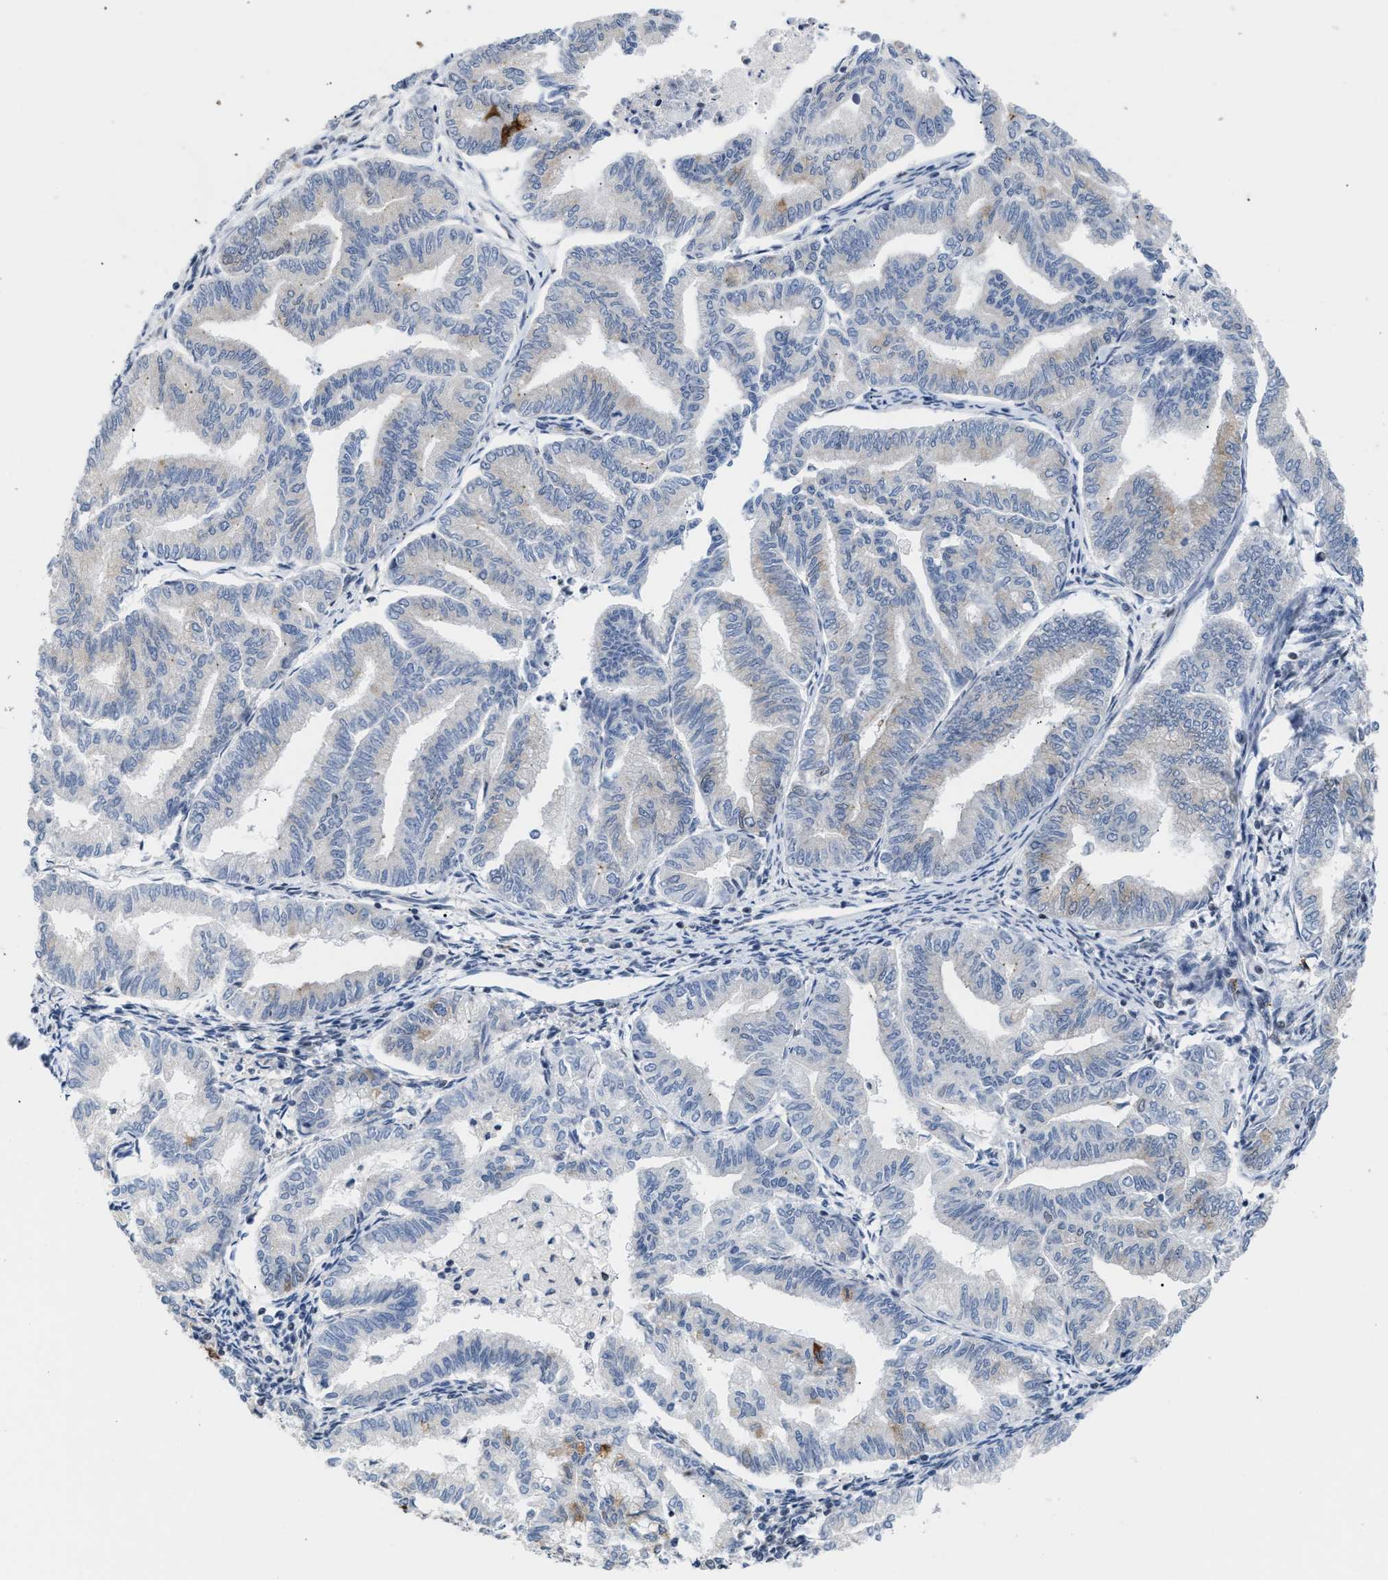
{"staining": {"intensity": "negative", "quantity": "none", "location": "none"}, "tissue": "endometrial cancer", "cell_type": "Tumor cells", "image_type": "cancer", "snomed": [{"axis": "morphology", "description": "Adenocarcinoma, NOS"}, {"axis": "topography", "description": "Endometrium"}], "caption": "Histopathology image shows no significant protein positivity in tumor cells of endometrial adenocarcinoma.", "gene": "TXNRD3", "patient": {"sex": "female", "age": 79}}